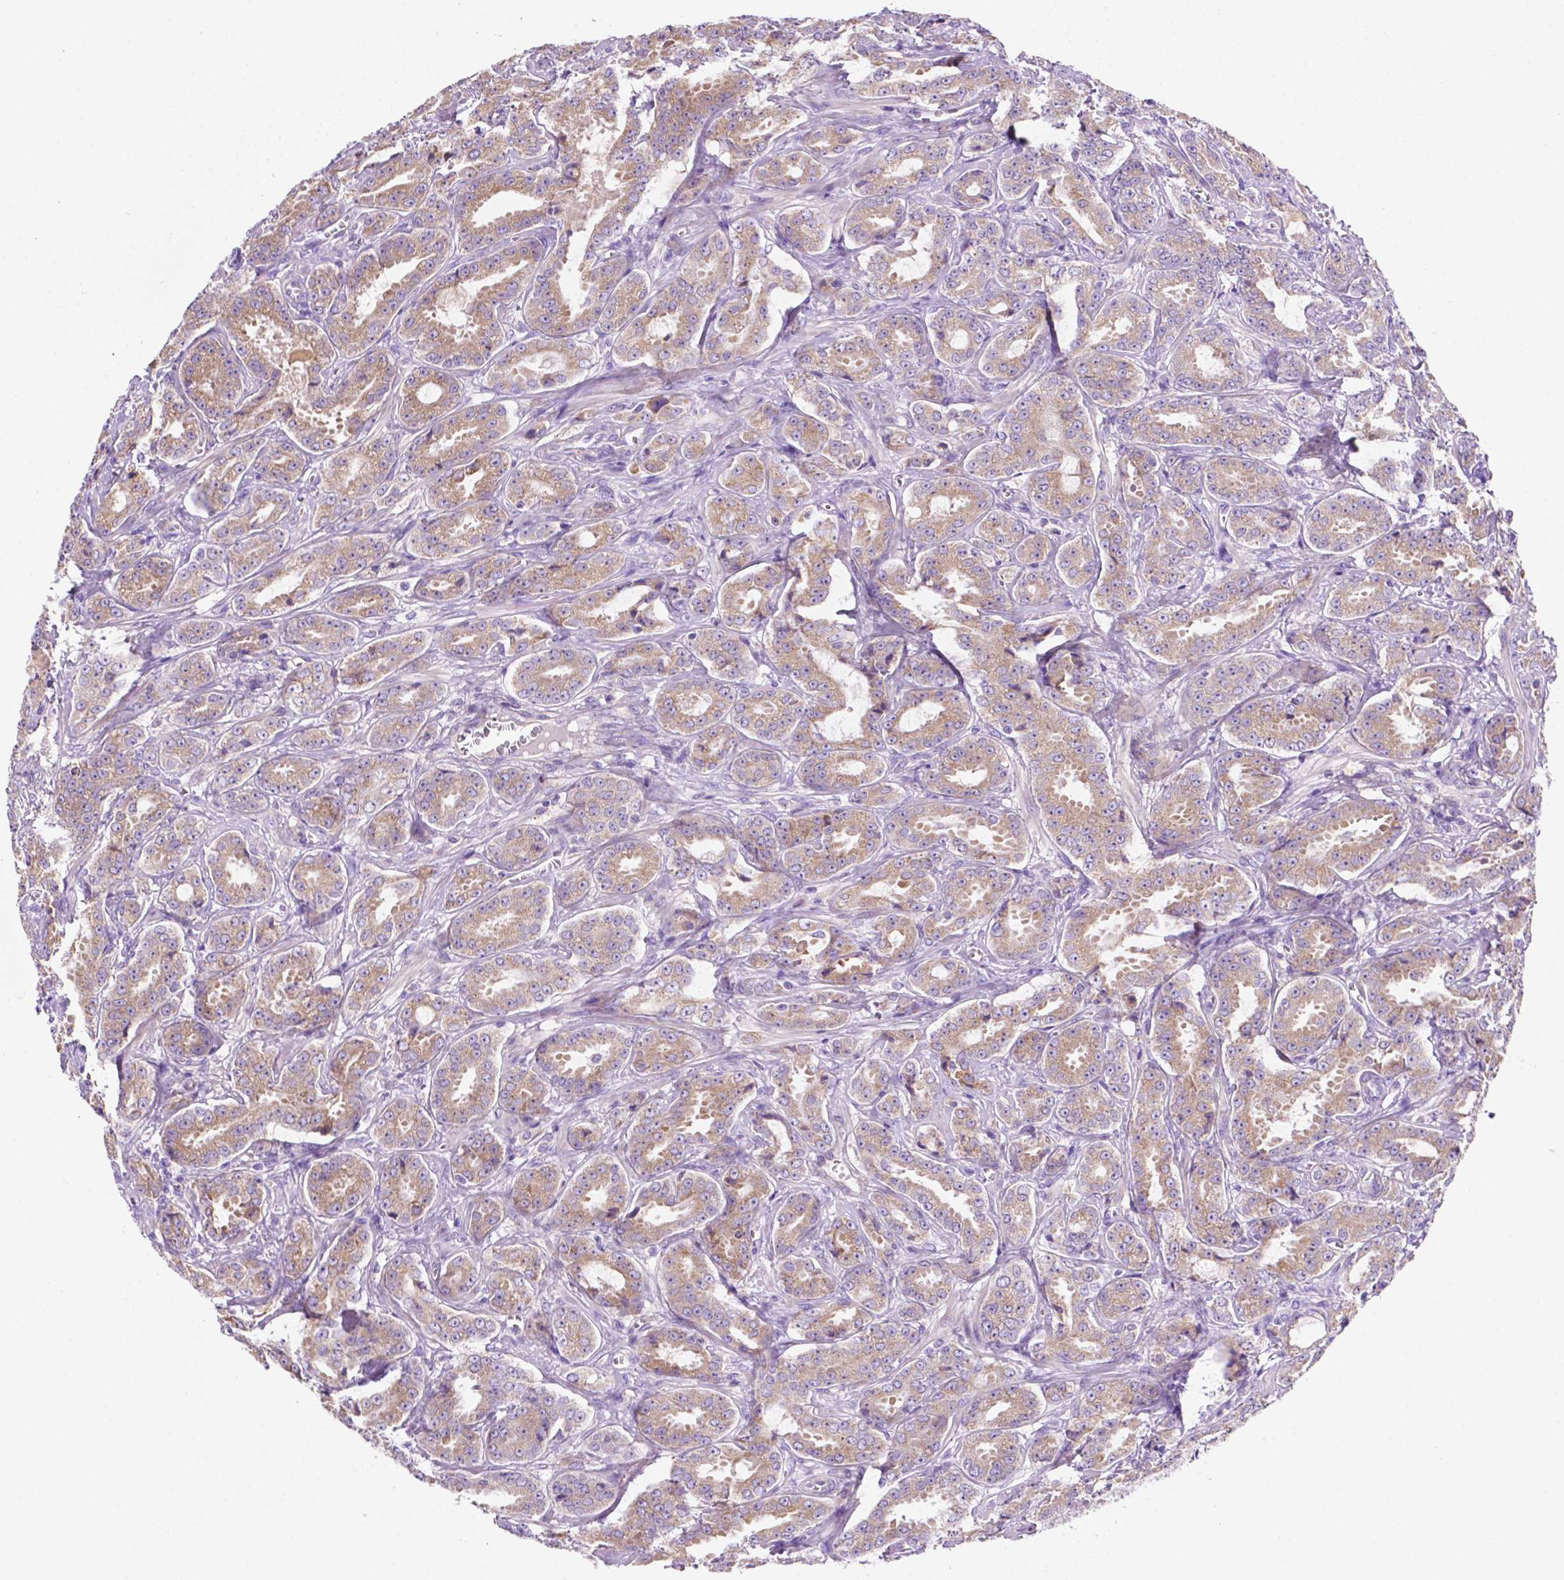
{"staining": {"intensity": "moderate", "quantity": "25%-75%", "location": "cytoplasmic/membranous"}, "tissue": "prostate cancer", "cell_type": "Tumor cells", "image_type": "cancer", "snomed": [{"axis": "morphology", "description": "Adenocarcinoma, High grade"}, {"axis": "topography", "description": "Prostate"}], "caption": "Prostate cancer stained with a brown dye shows moderate cytoplasmic/membranous positive expression in approximately 25%-75% of tumor cells.", "gene": "CEACAM7", "patient": {"sex": "male", "age": 64}}